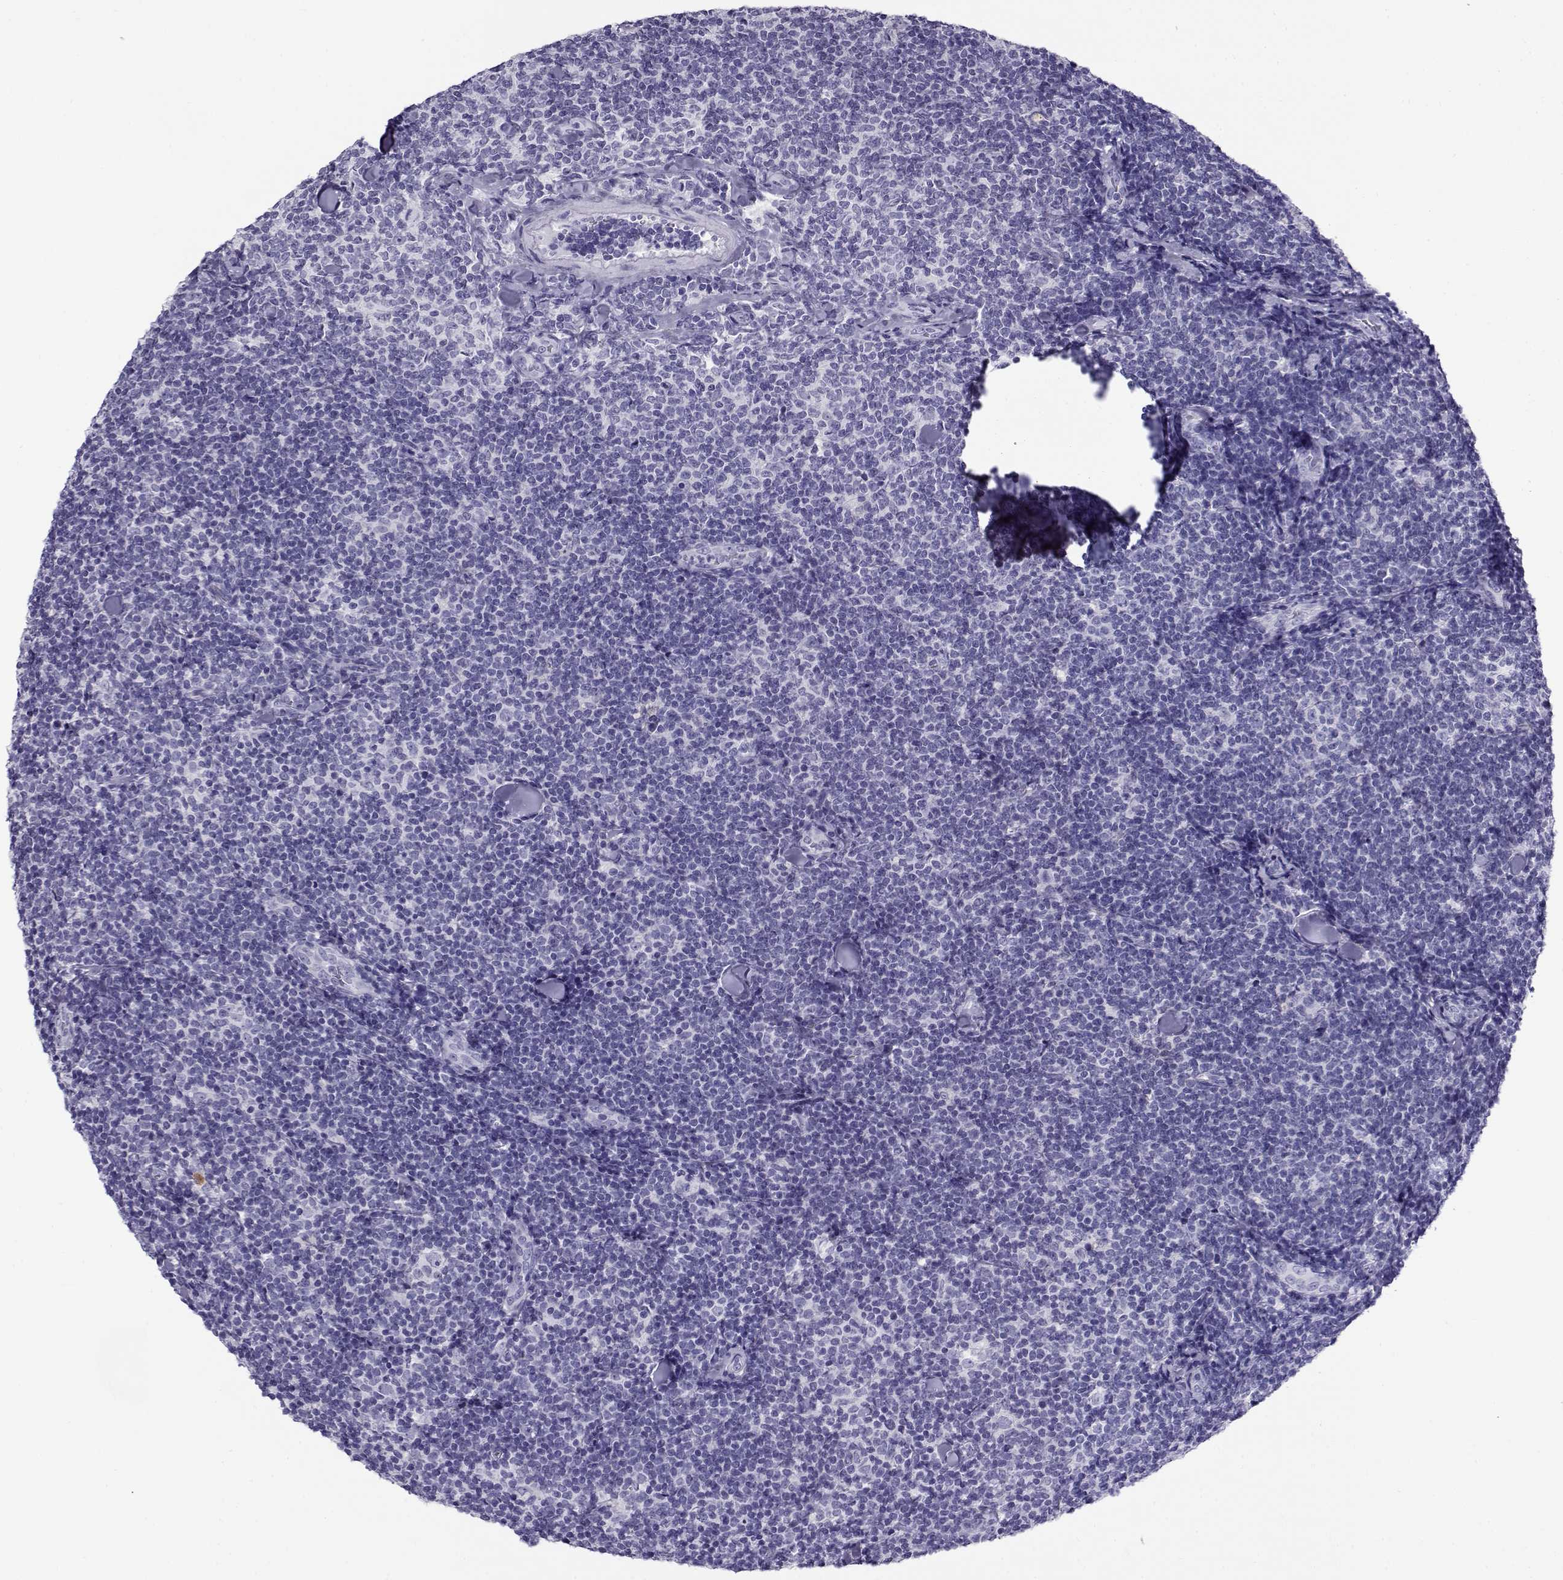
{"staining": {"intensity": "negative", "quantity": "none", "location": "none"}, "tissue": "lymphoma", "cell_type": "Tumor cells", "image_type": "cancer", "snomed": [{"axis": "morphology", "description": "Malignant lymphoma, non-Hodgkin's type, Low grade"}, {"axis": "topography", "description": "Lymph node"}], "caption": "This is a image of IHC staining of low-grade malignant lymphoma, non-Hodgkin's type, which shows no staining in tumor cells.", "gene": "CABS1", "patient": {"sex": "female", "age": 56}}